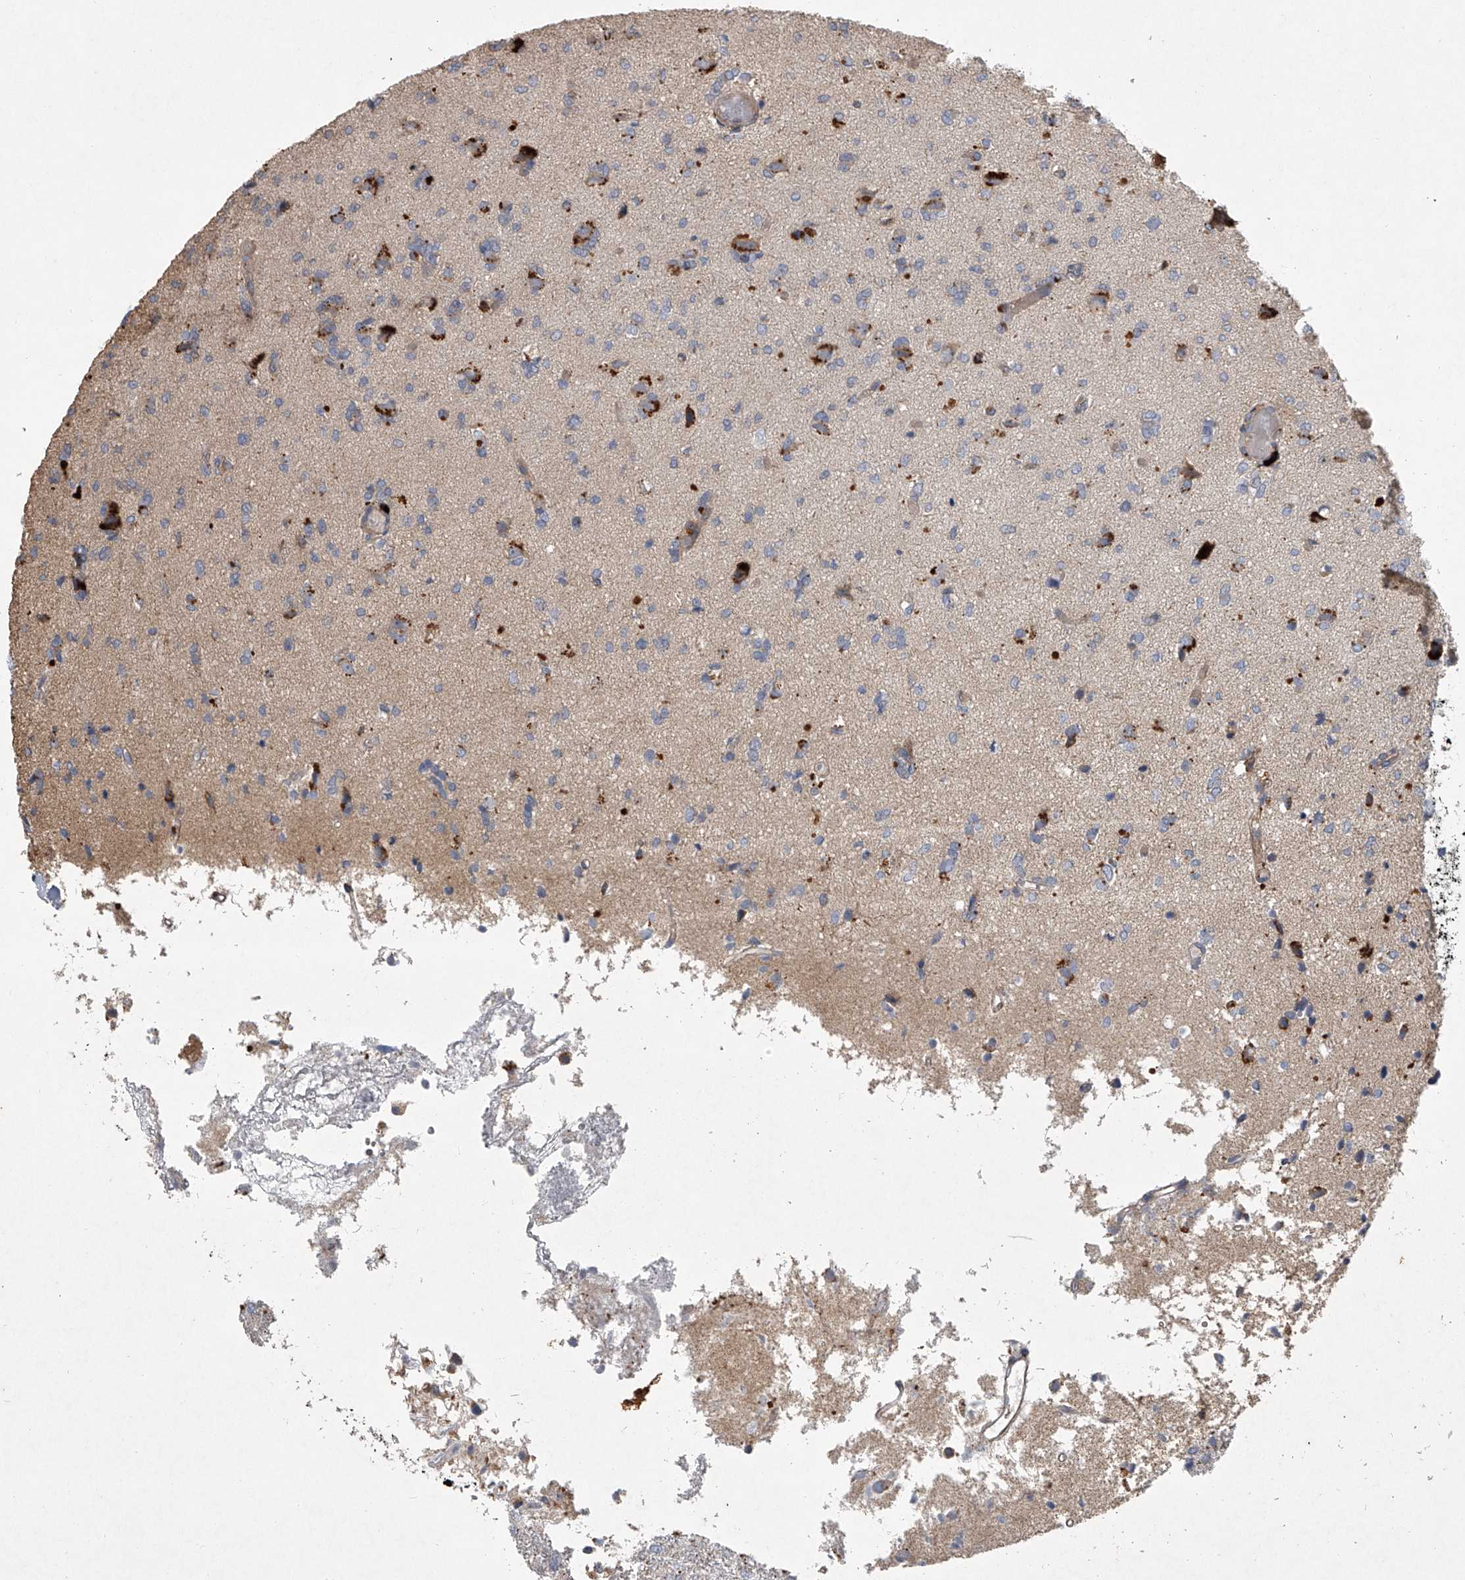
{"staining": {"intensity": "negative", "quantity": "none", "location": "none"}, "tissue": "glioma", "cell_type": "Tumor cells", "image_type": "cancer", "snomed": [{"axis": "morphology", "description": "Glioma, malignant, High grade"}, {"axis": "topography", "description": "Brain"}], "caption": "Photomicrograph shows no protein positivity in tumor cells of glioma tissue.", "gene": "DOCK9", "patient": {"sex": "female", "age": 59}}